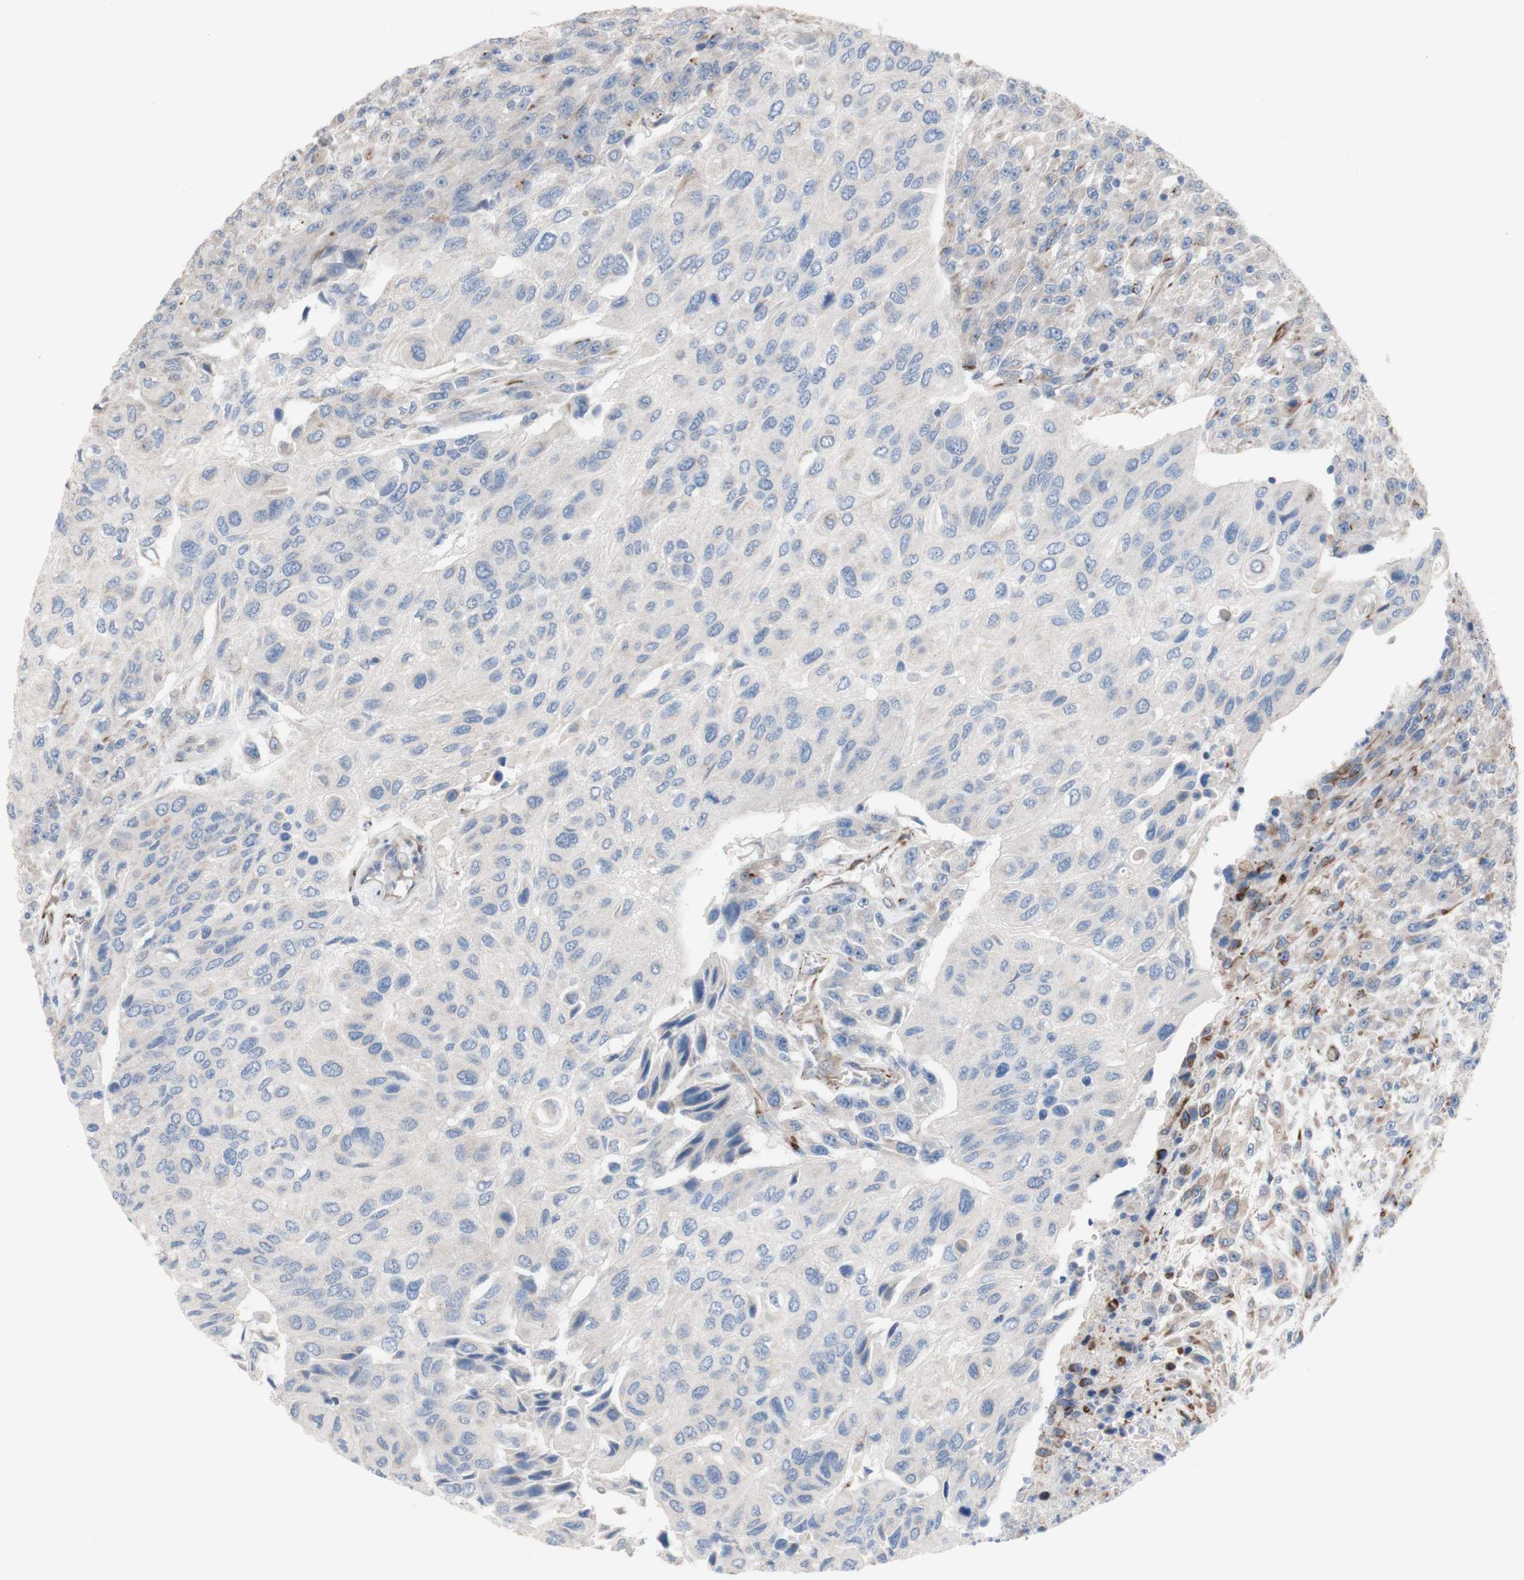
{"staining": {"intensity": "weak", "quantity": "<25%", "location": "cytoplasmic/membranous"}, "tissue": "urothelial cancer", "cell_type": "Tumor cells", "image_type": "cancer", "snomed": [{"axis": "morphology", "description": "Urothelial carcinoma, High grade"}, {"axis": "topography", "description": "Urinary bladder"}], "caption": "An immunohistochemistry (IHC) micrograph of urothelial cancer is shown. There is no staining in tumor cells of urothelial cancer.", "gene": "AGPAT5", "patient": {"sex": "male", "age": 66}}